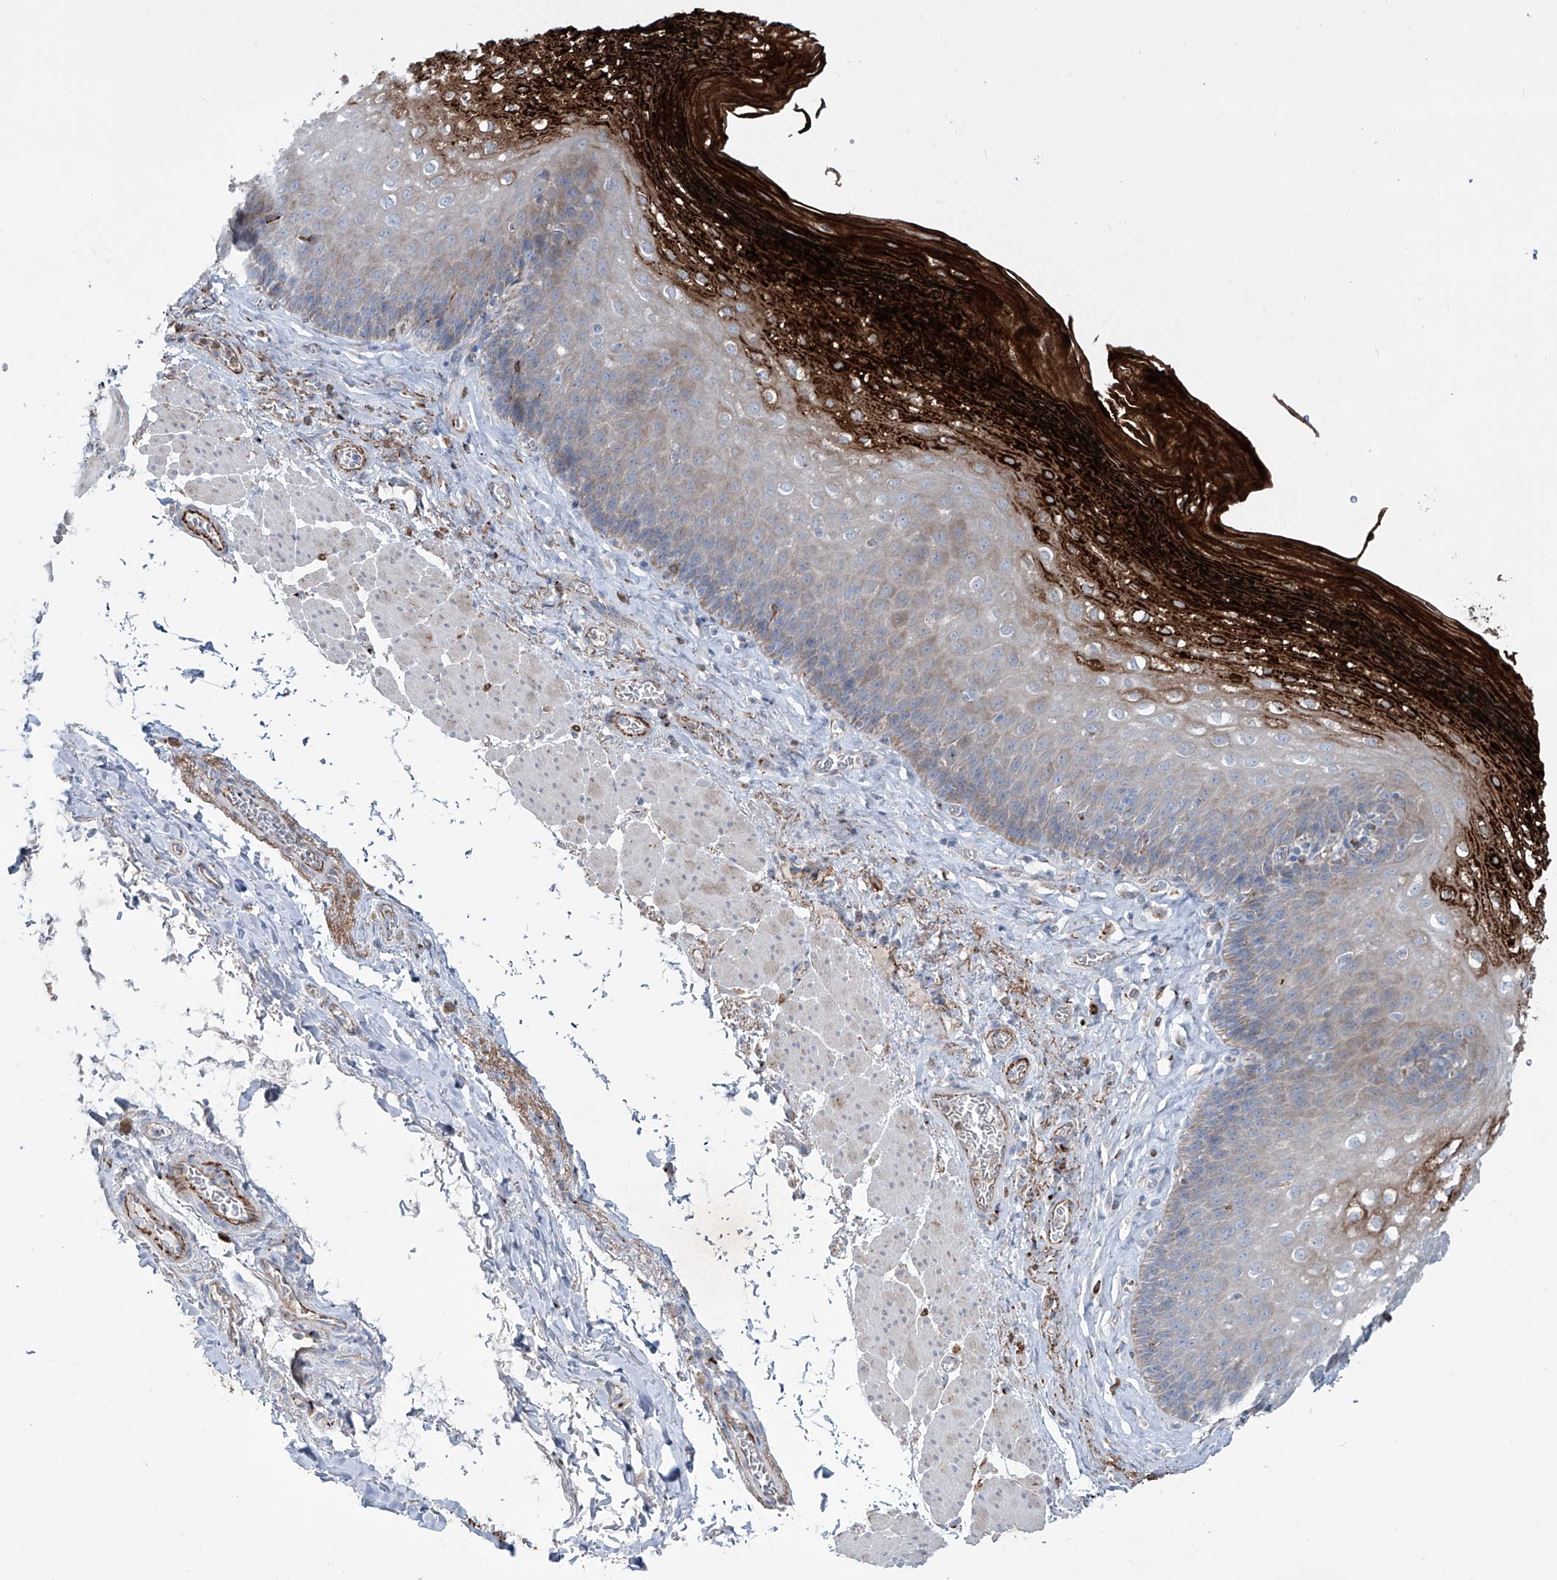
{"staining": {"intensity": "strong", "quantity": "<25%", "location": "cytoplasmic/membranous"}, "tissue": "esophagus", "cell_type": "Squamous epithelial cells", "image_type": "normal", "snomed": [{"axis": "morphology", "description": "Normal tissue, NOS"}, {"axis": "topography", "description": "Esophagus"}], "caption": "An image of esophagus stained for a protein exhibits strong cytoplasmic/membranous brown staining in squamous epithelial cells. (Stains: DAB (3,3'-diaminobenzidine) in brown, nuclei in blue, Microscopy: brightfield microscopy at high magnification).", "gene": "CDH5", "patient": {"sex": "female", "age": 66}}